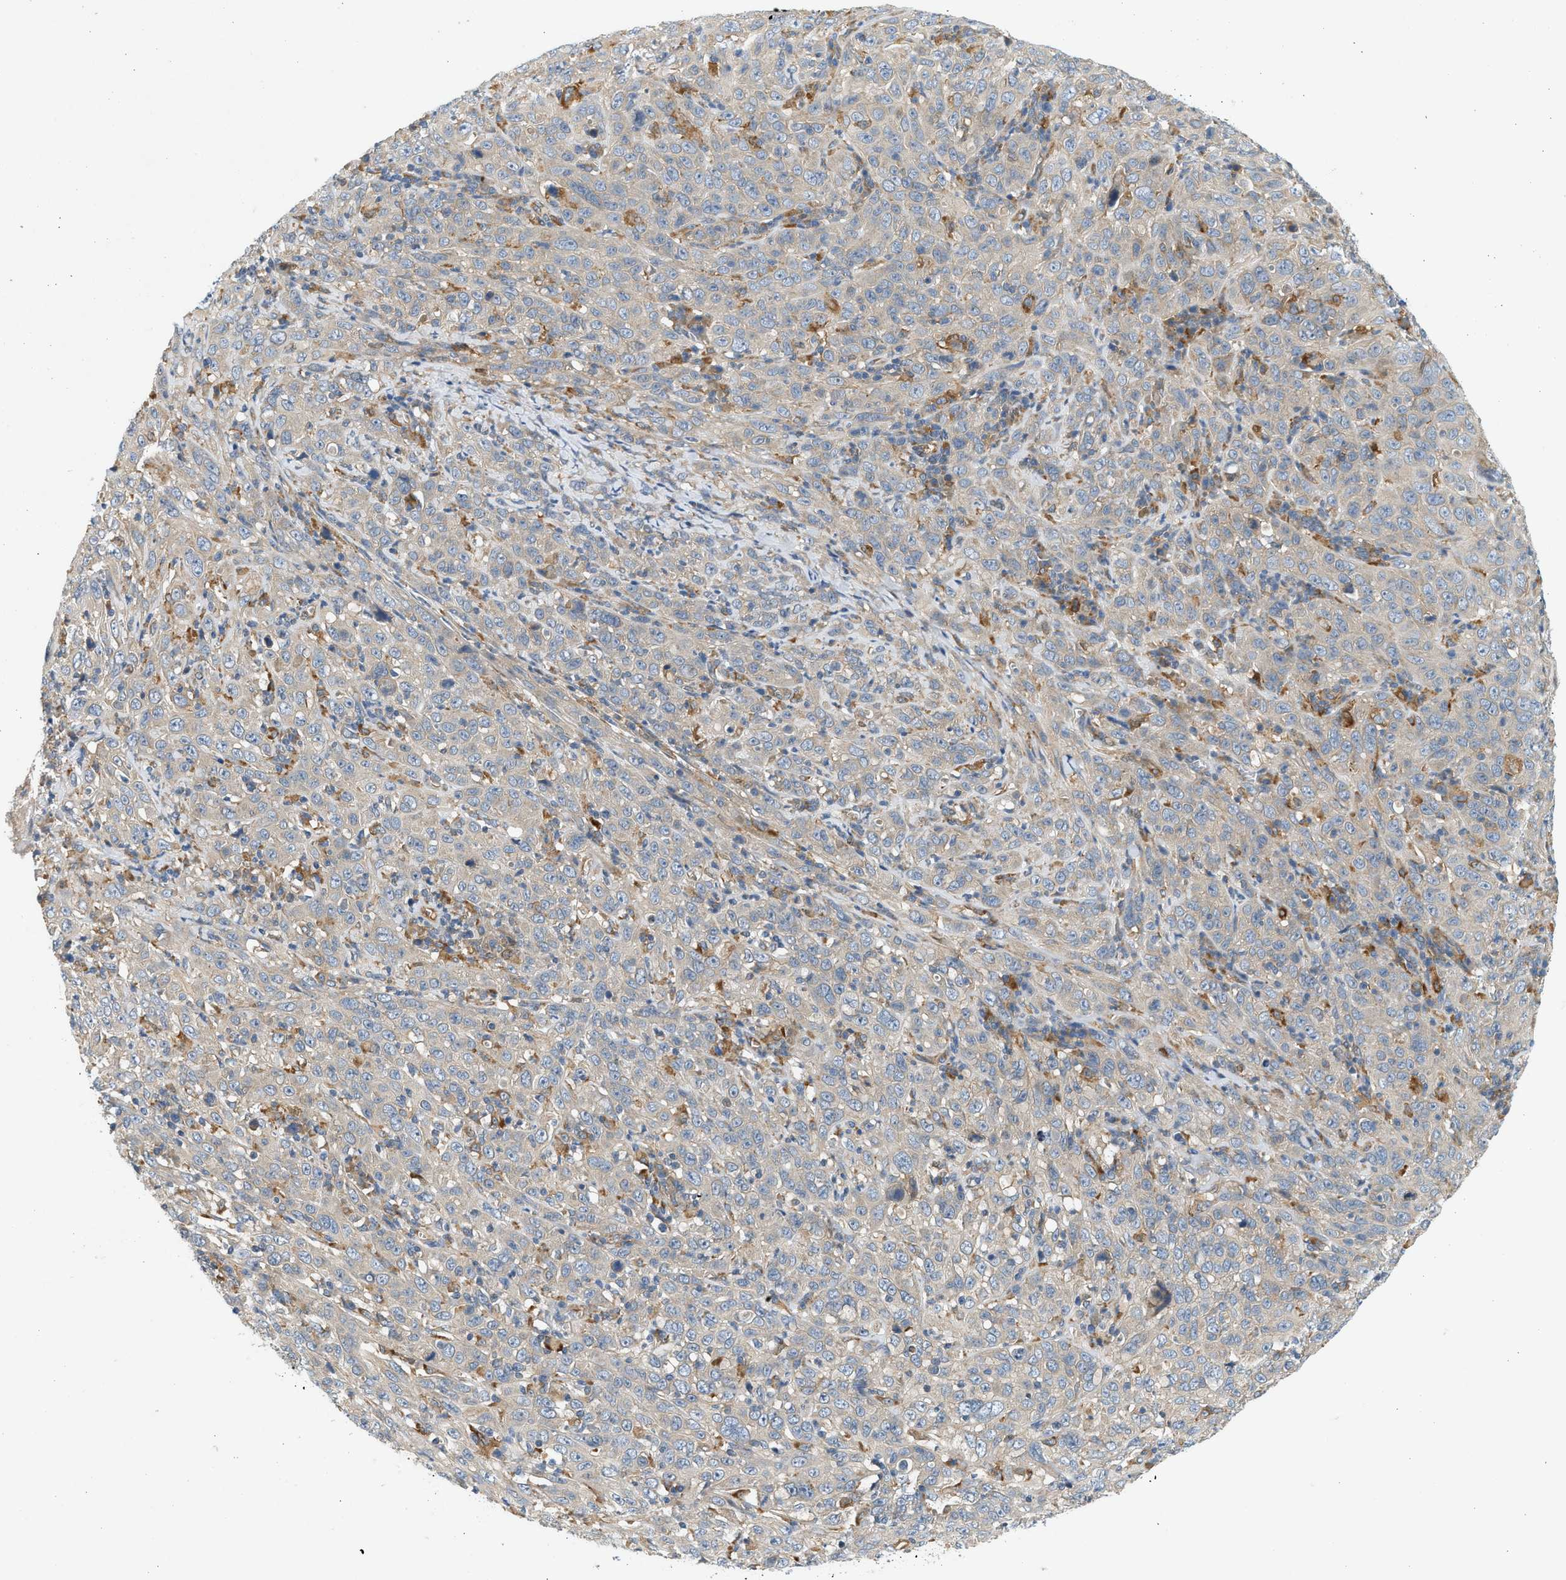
{"staining": {"intensity": "weak", "quantity": "25%-75%", "location": "cytoplasmic/membranous"}, "tissue": "cervical cancer", "cell_type": "Tumor cells", "image_type": "cancer", "snomed": [{"axis": "morphology", "description": "Squamous cell carcinoma, NOS"}, {"axis": "topography", "description": "Cervix"}], "caption": "Protein analysis of squamous cell carcinoma (cervical) tissue demonstrates weak cytoplasmic/membranous staining in about 25%-75% of tumor cells.", "gene": "KDELR2", "patient": {"sex": "female", "age": 46}}